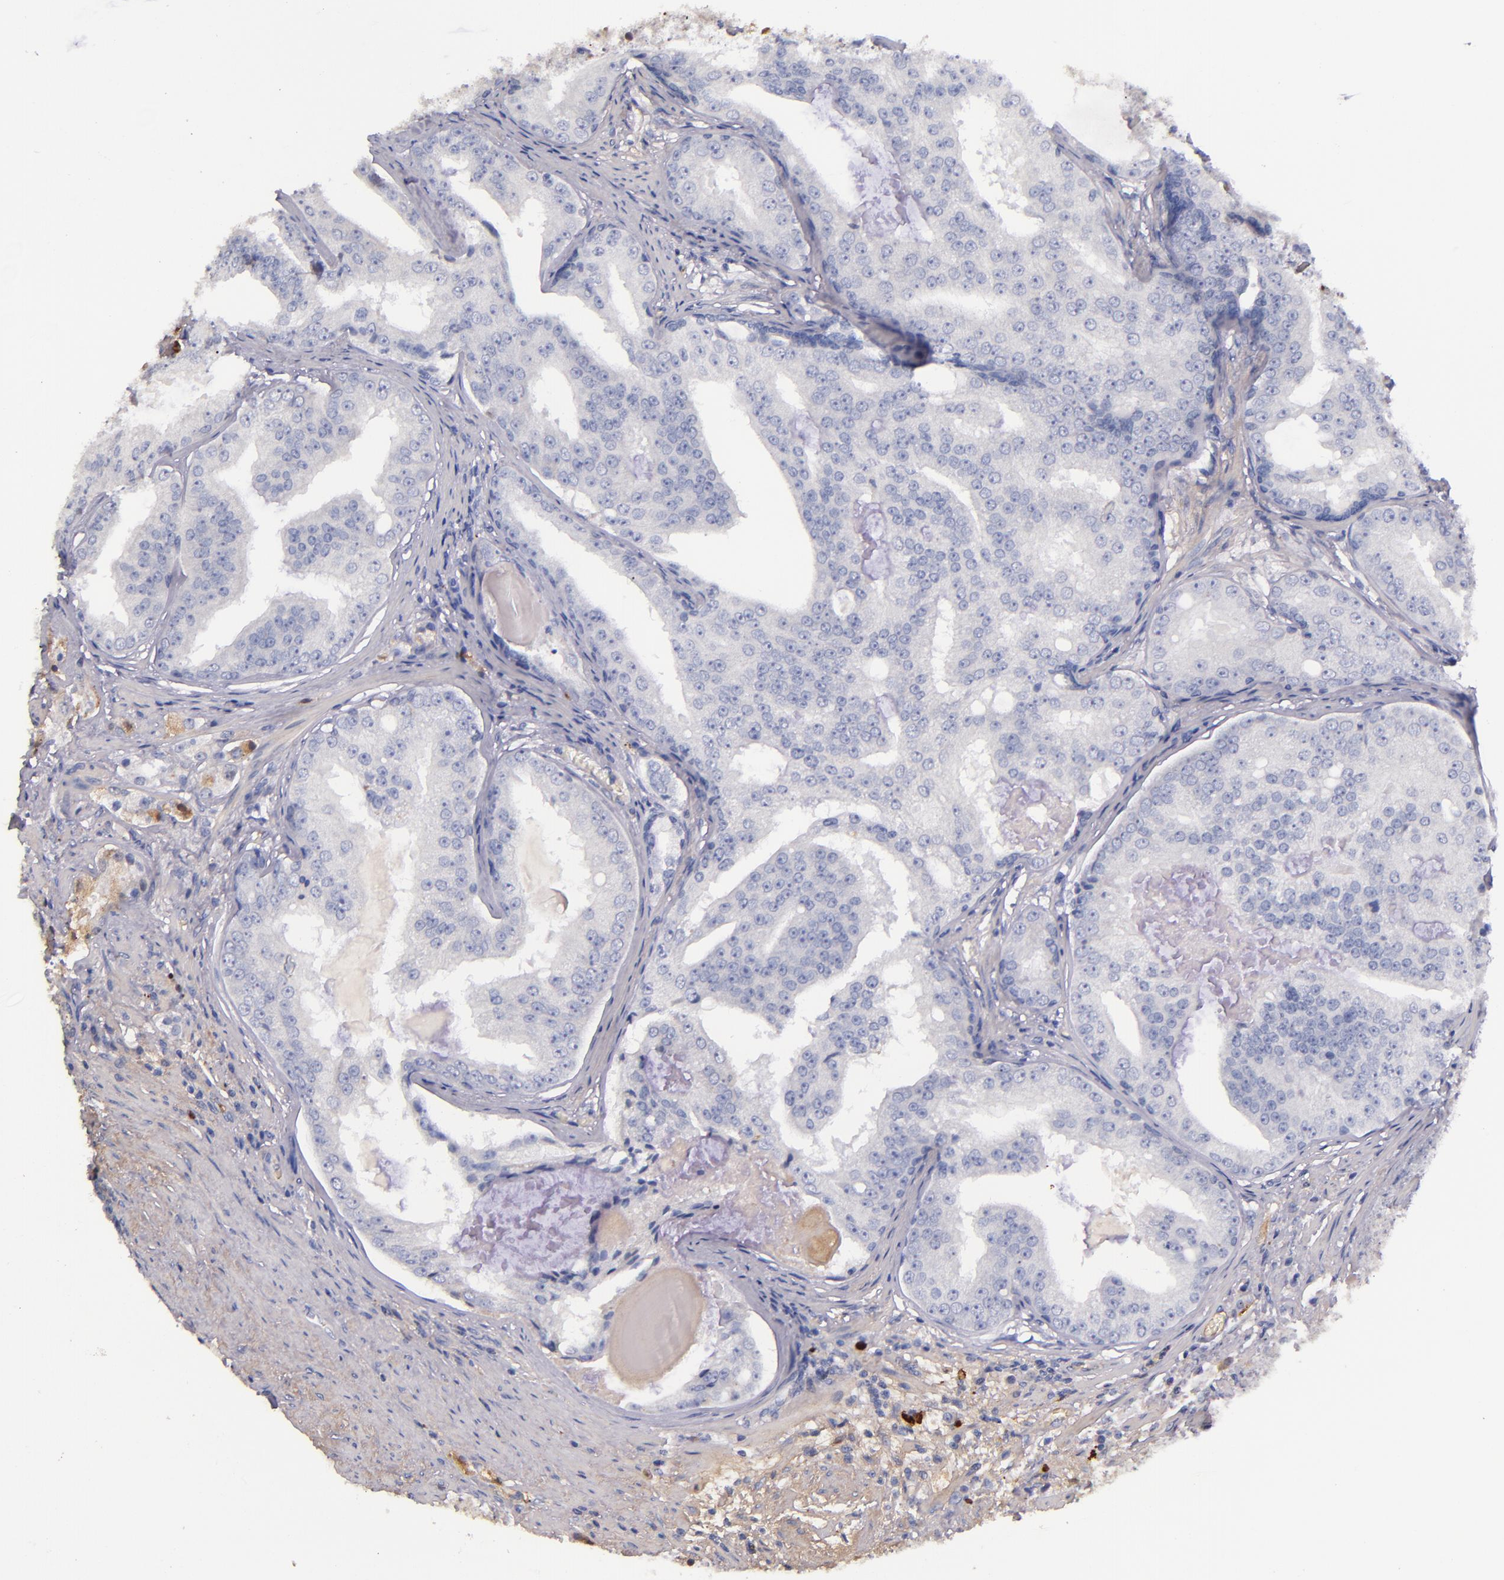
{"staining": {"intensity": "negative", "quantity": "none", "location": "none"}, "tissue": "prostate cancer", "cell_type": "Tumor cells", "image_type": "cancer", "snomed": [{"axis": "morphology", "description": "Adenocarcinoma, High grade"}, {"axis": "topography", "description": "Prostate"}], "caption": "Prostate cancer stained for a protein using immunohistochemistry (IHC) exhibits no positivity tumor cells.", "gene": "KNG1", "patient": {"sex": "male", "age": 68}}